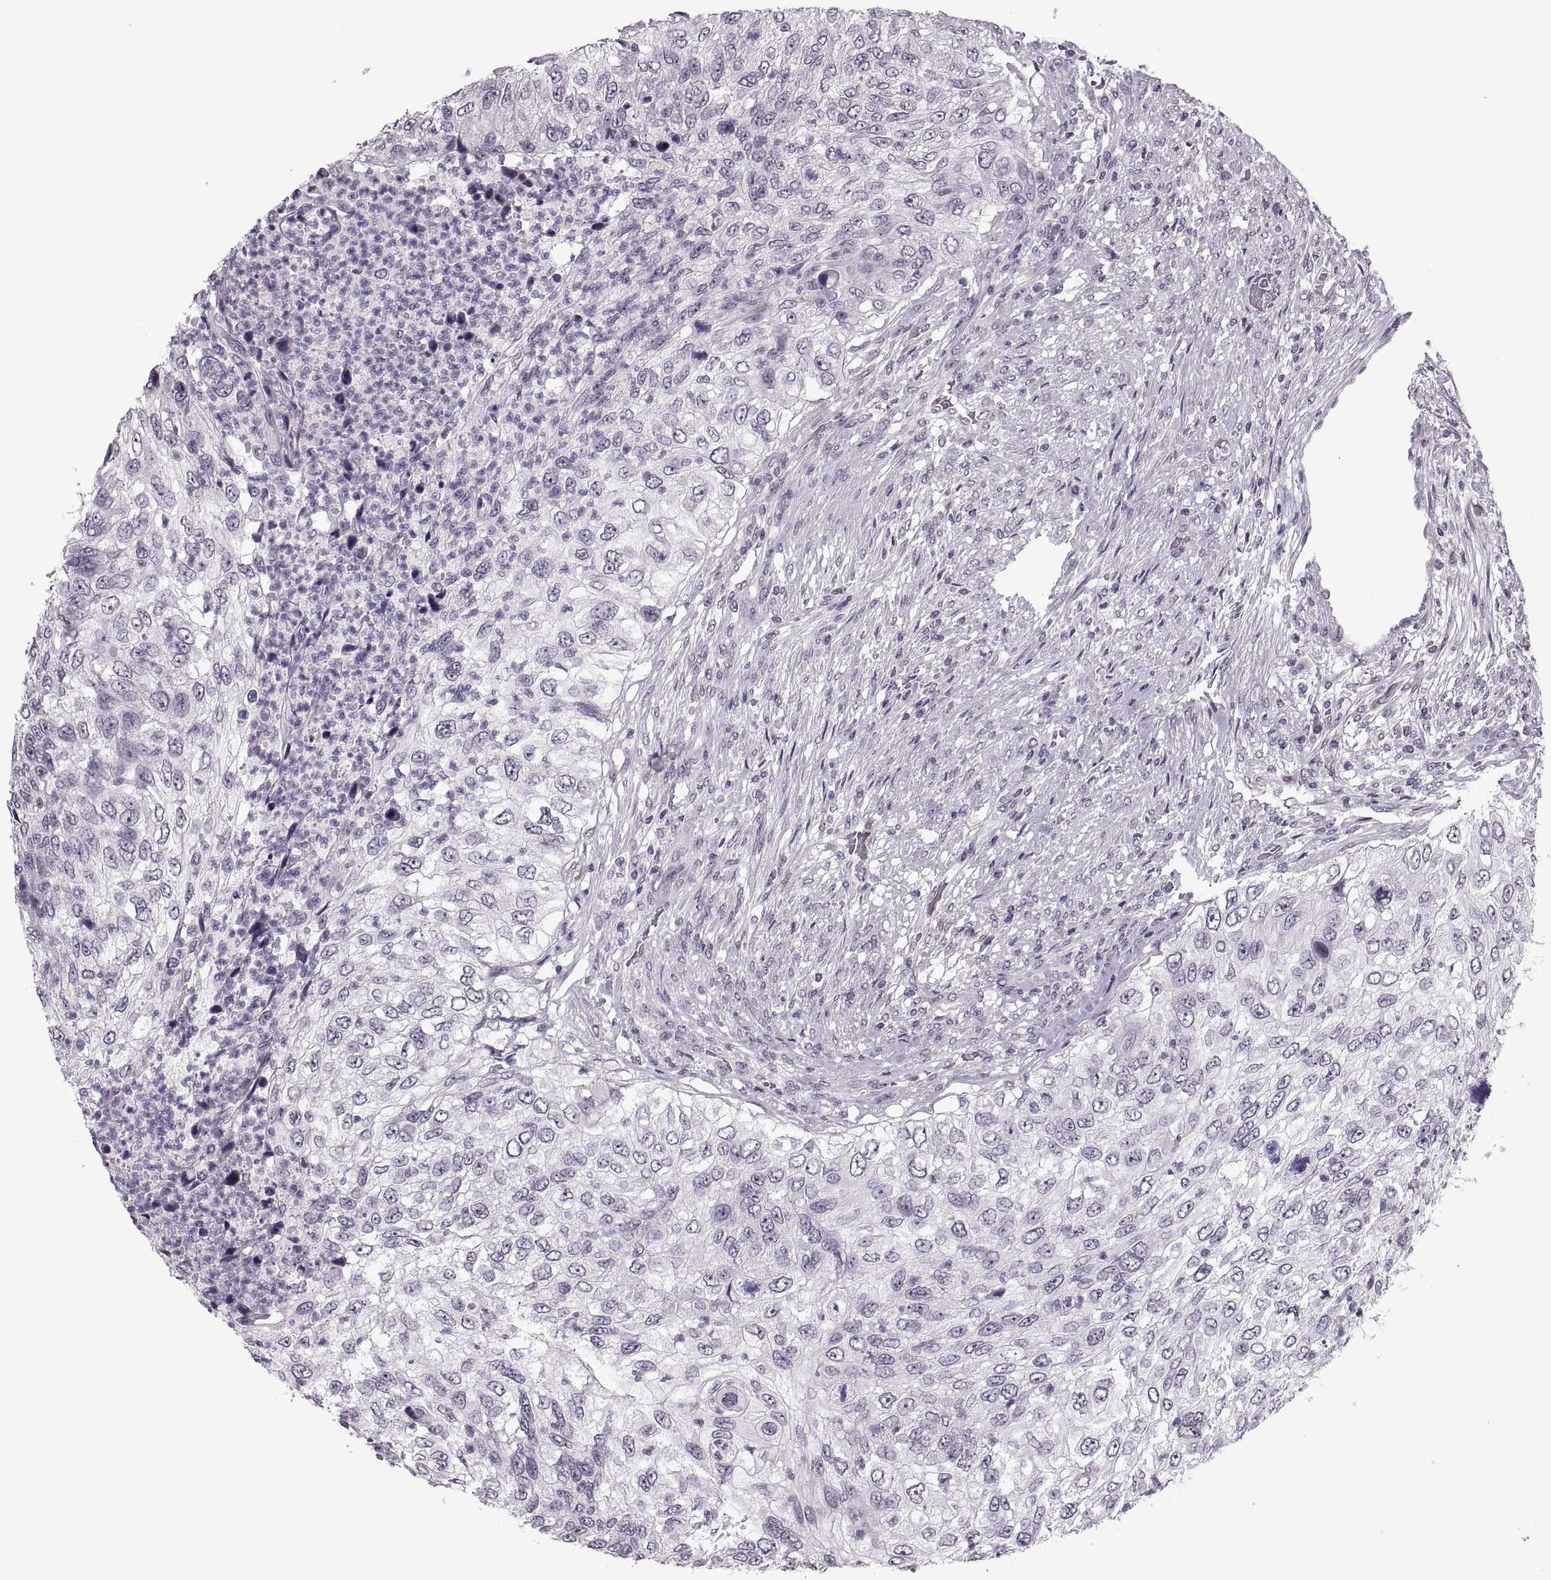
{"staining": {"intensity": "negative", "quantity": "none", "location": "none"}, "tissue": "urothelial cancer", "cell_type": "Tumor cells", "image_type": "cancer", "snomed": [{"axis": "morphology", "description": "Urothelial carcinoma, High grade"}, {"axis": "topography", "description": "Urinary bladder"}], "caption": "This micrograph is of urothelial carcinoma (high-grade) stained with IHC to label a protein in brown with the nuclei are counter-stained blue. There is no positivity in tumor cells.", "gene": "PRSS37", "patient": {"sex": "female", "age": 60}}